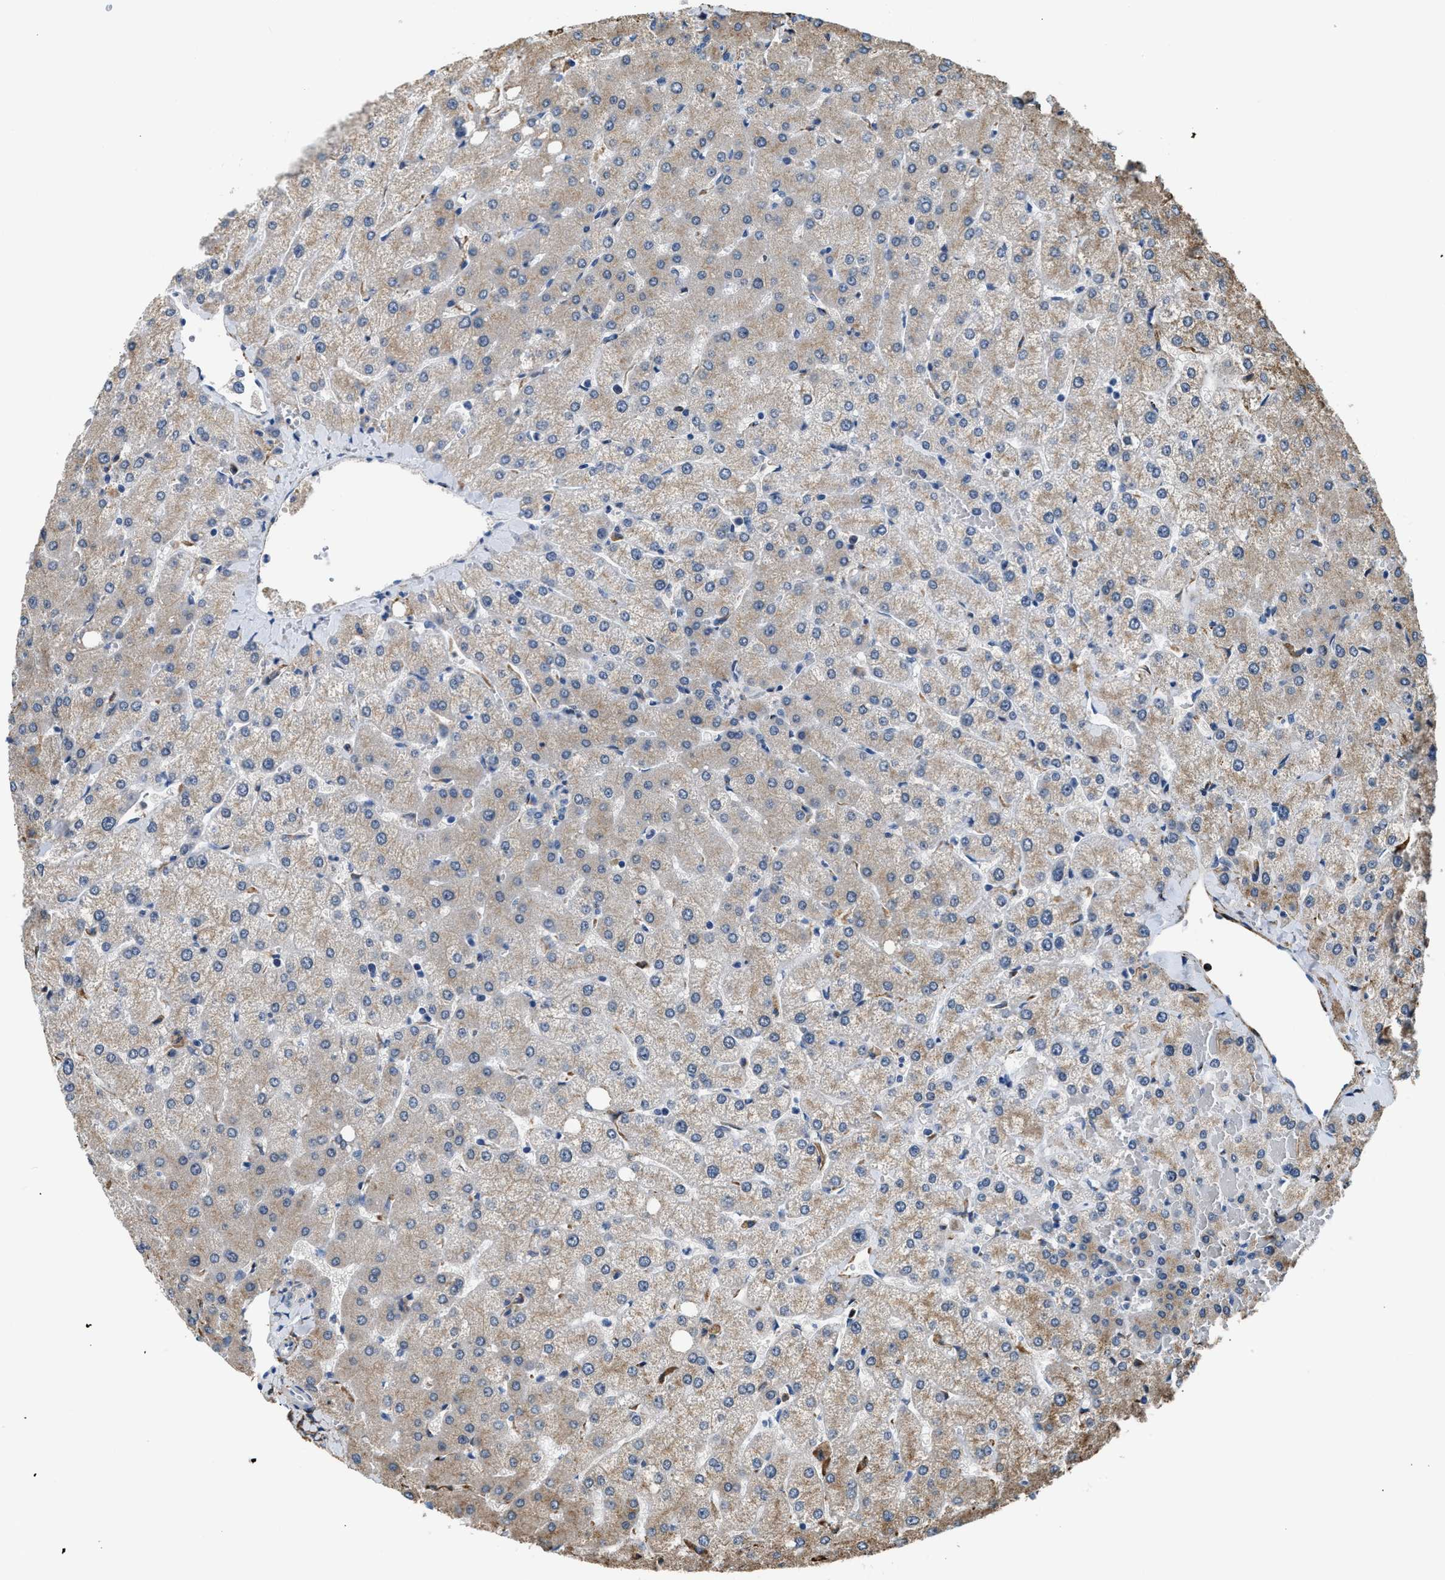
{"staining": {"intensity": "negative", "quantity": "none", "location": "none"}, "tissue": "liver", "cell_type": "Cholangiocytes", "image_type": "normal", "snomed": [{"axis": "morphology", "description": "Normal tissue, NOS"}, {"axis": "topography", "description": "Liver"}], "caption": "Immunohistochemistry photomicrograph of unremarkable liver: human liver stained with DAB (3,3'-diaminobenzidine) exhibits no significant protein expression in cholangiocytes.", "gene": "LRP1", "patient": {"sex": "female", "age": 54}}